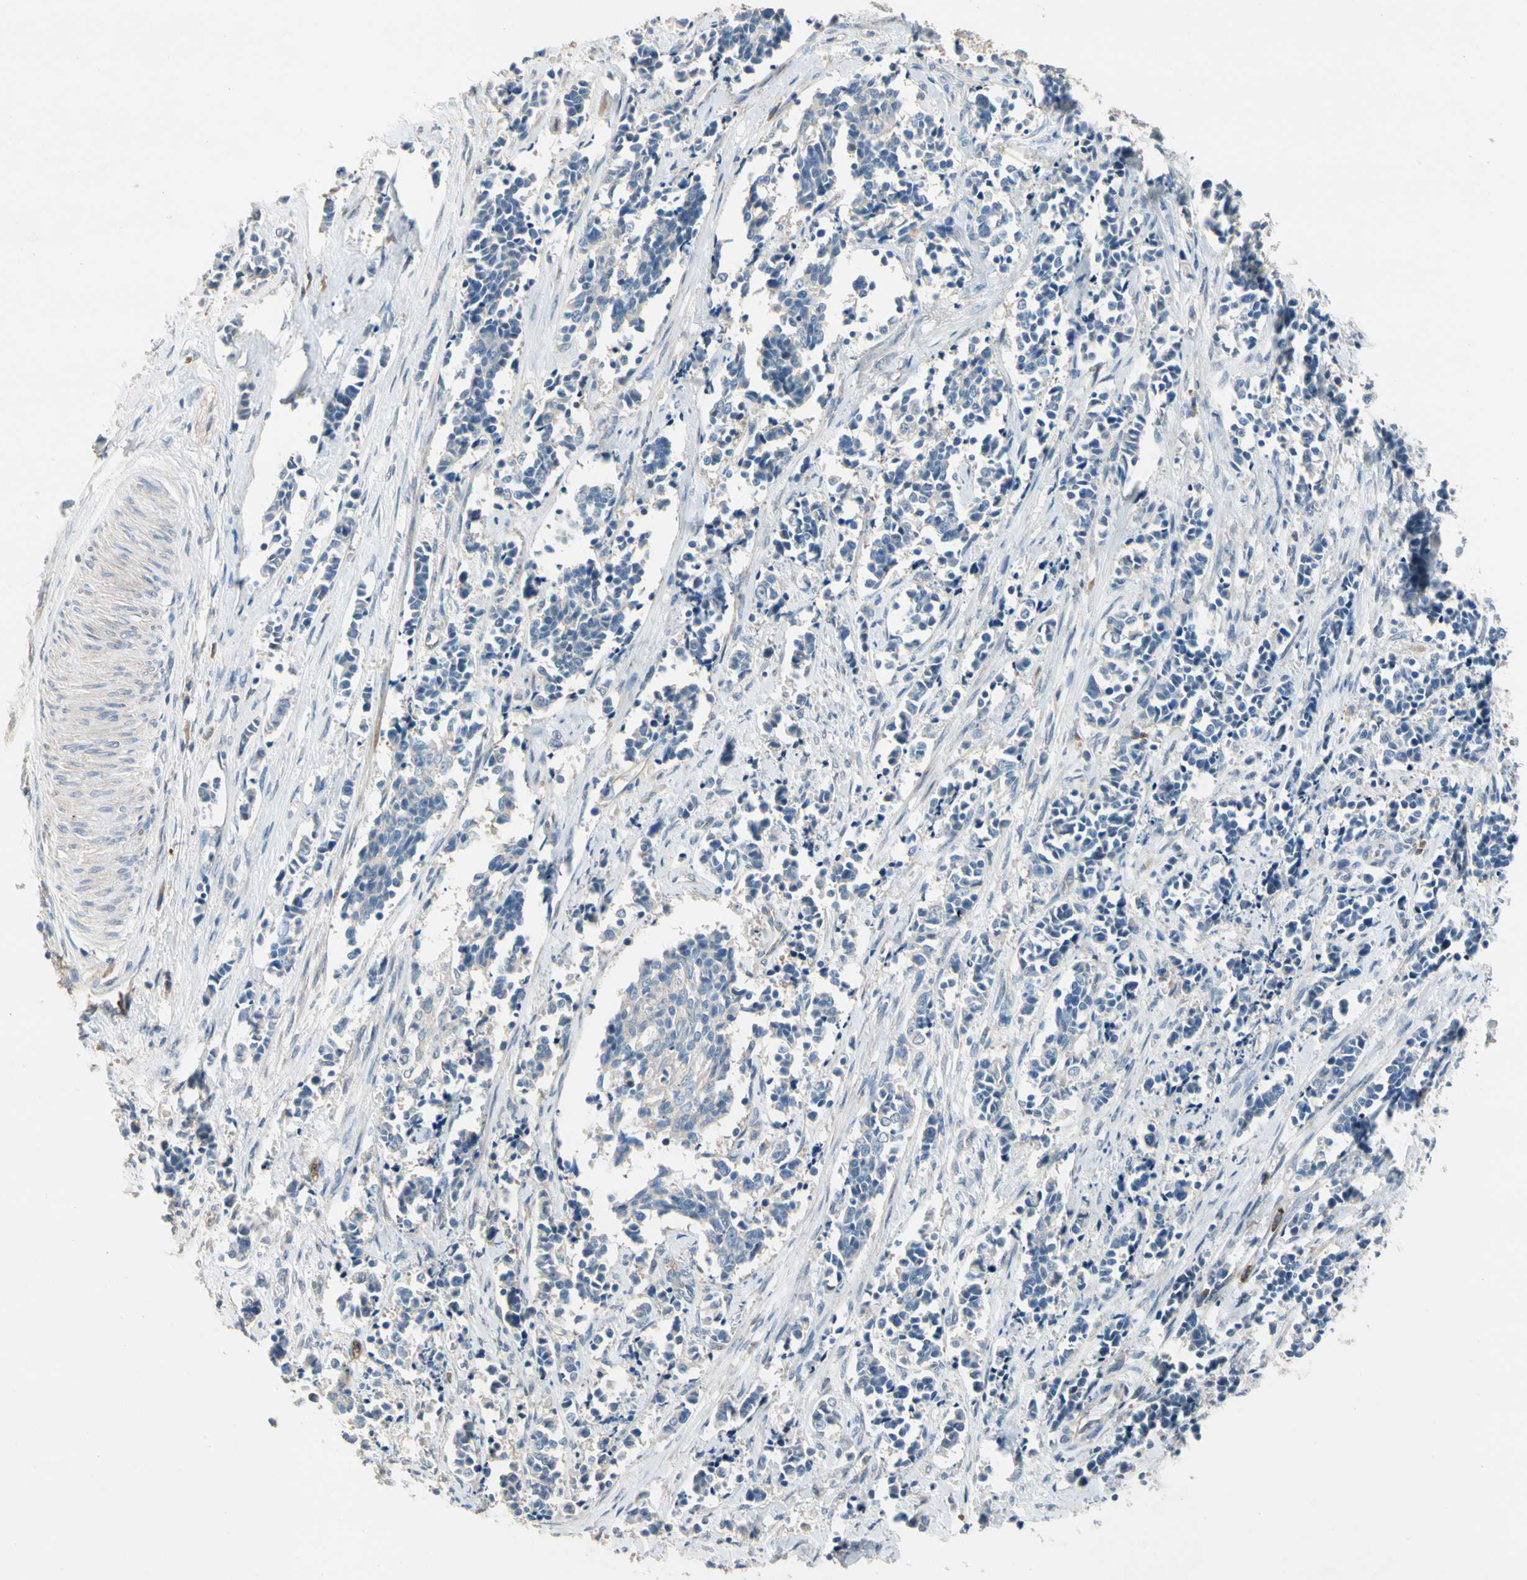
{"staining": {"intensity": "negative", "quantity": "none", "location": "none"}, "tissue": "cervical cancer", "cell_type": "Tumor cells", "image_type": "cancer", "snomed": [{"axis": "morphology", "description": "Squamous cell carcinoma, NOS"}, {"axis": "topography", "description": "Cervix"}], "caption": "This is a photomicrograph of immunohistochemistry (IHC) staining of cervical cancer, which shows no expression in tumor cells.", "gene": "SIGLEC5", "patient": {"sex": "female", "age": 35}}